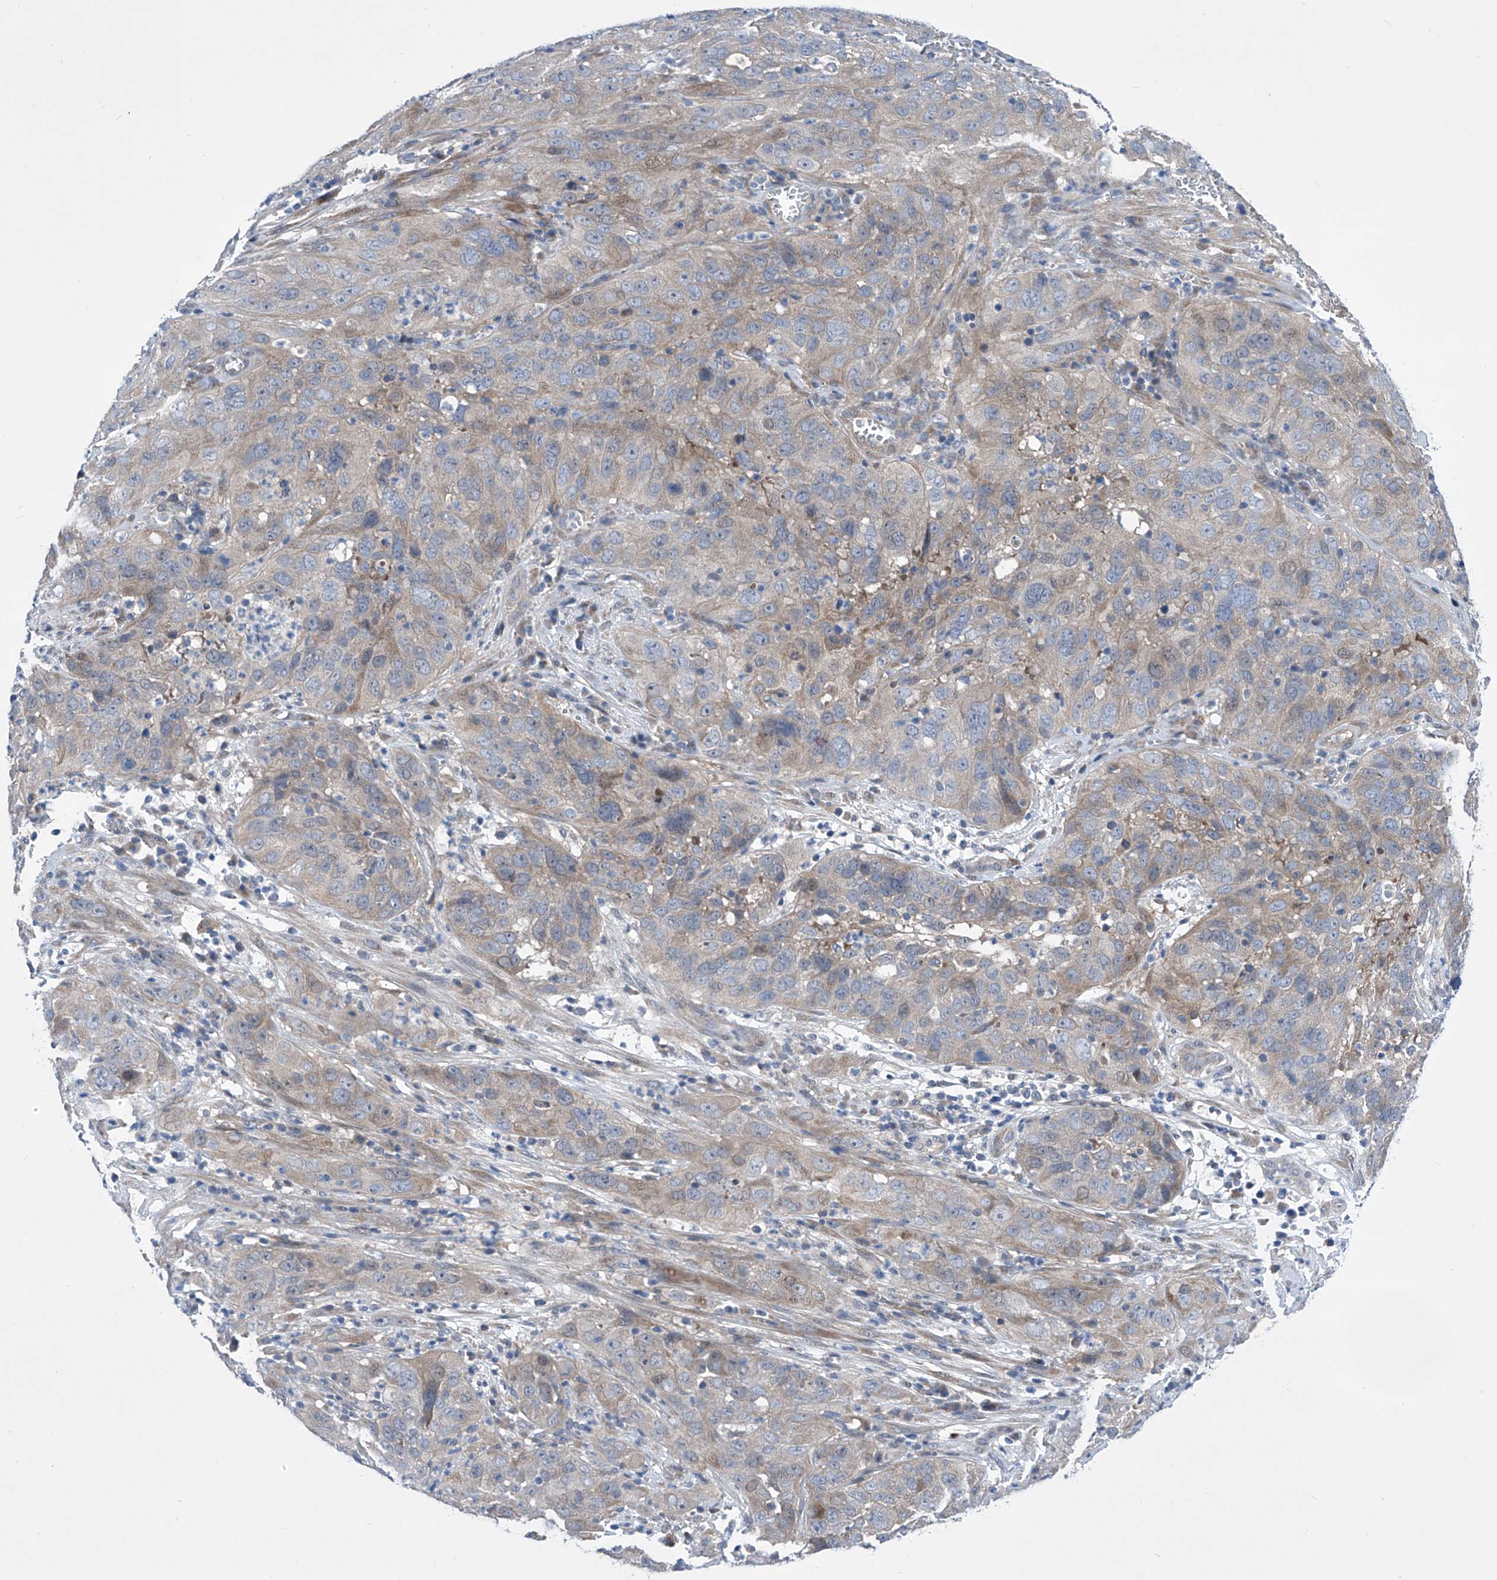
{"staining": {"intensity": "negative", "quantity": "none", "location": "none"}, "tissue": "cervical cancer", "cell_type": "Tumor cells", "image_type": "cancer", "snomed": [{"axis": "morphology", "description": "Squamous cell carcinoma, NOS"}, {"axis": "topography", "description": "Cervix"}], "caption": "The IHC photomicrograph has no significant staining in tumor cells of cervical squamous cell carcinoma tissue.", "gene": "SRBD1", "patient": {"sex": "female", "age": 32}}